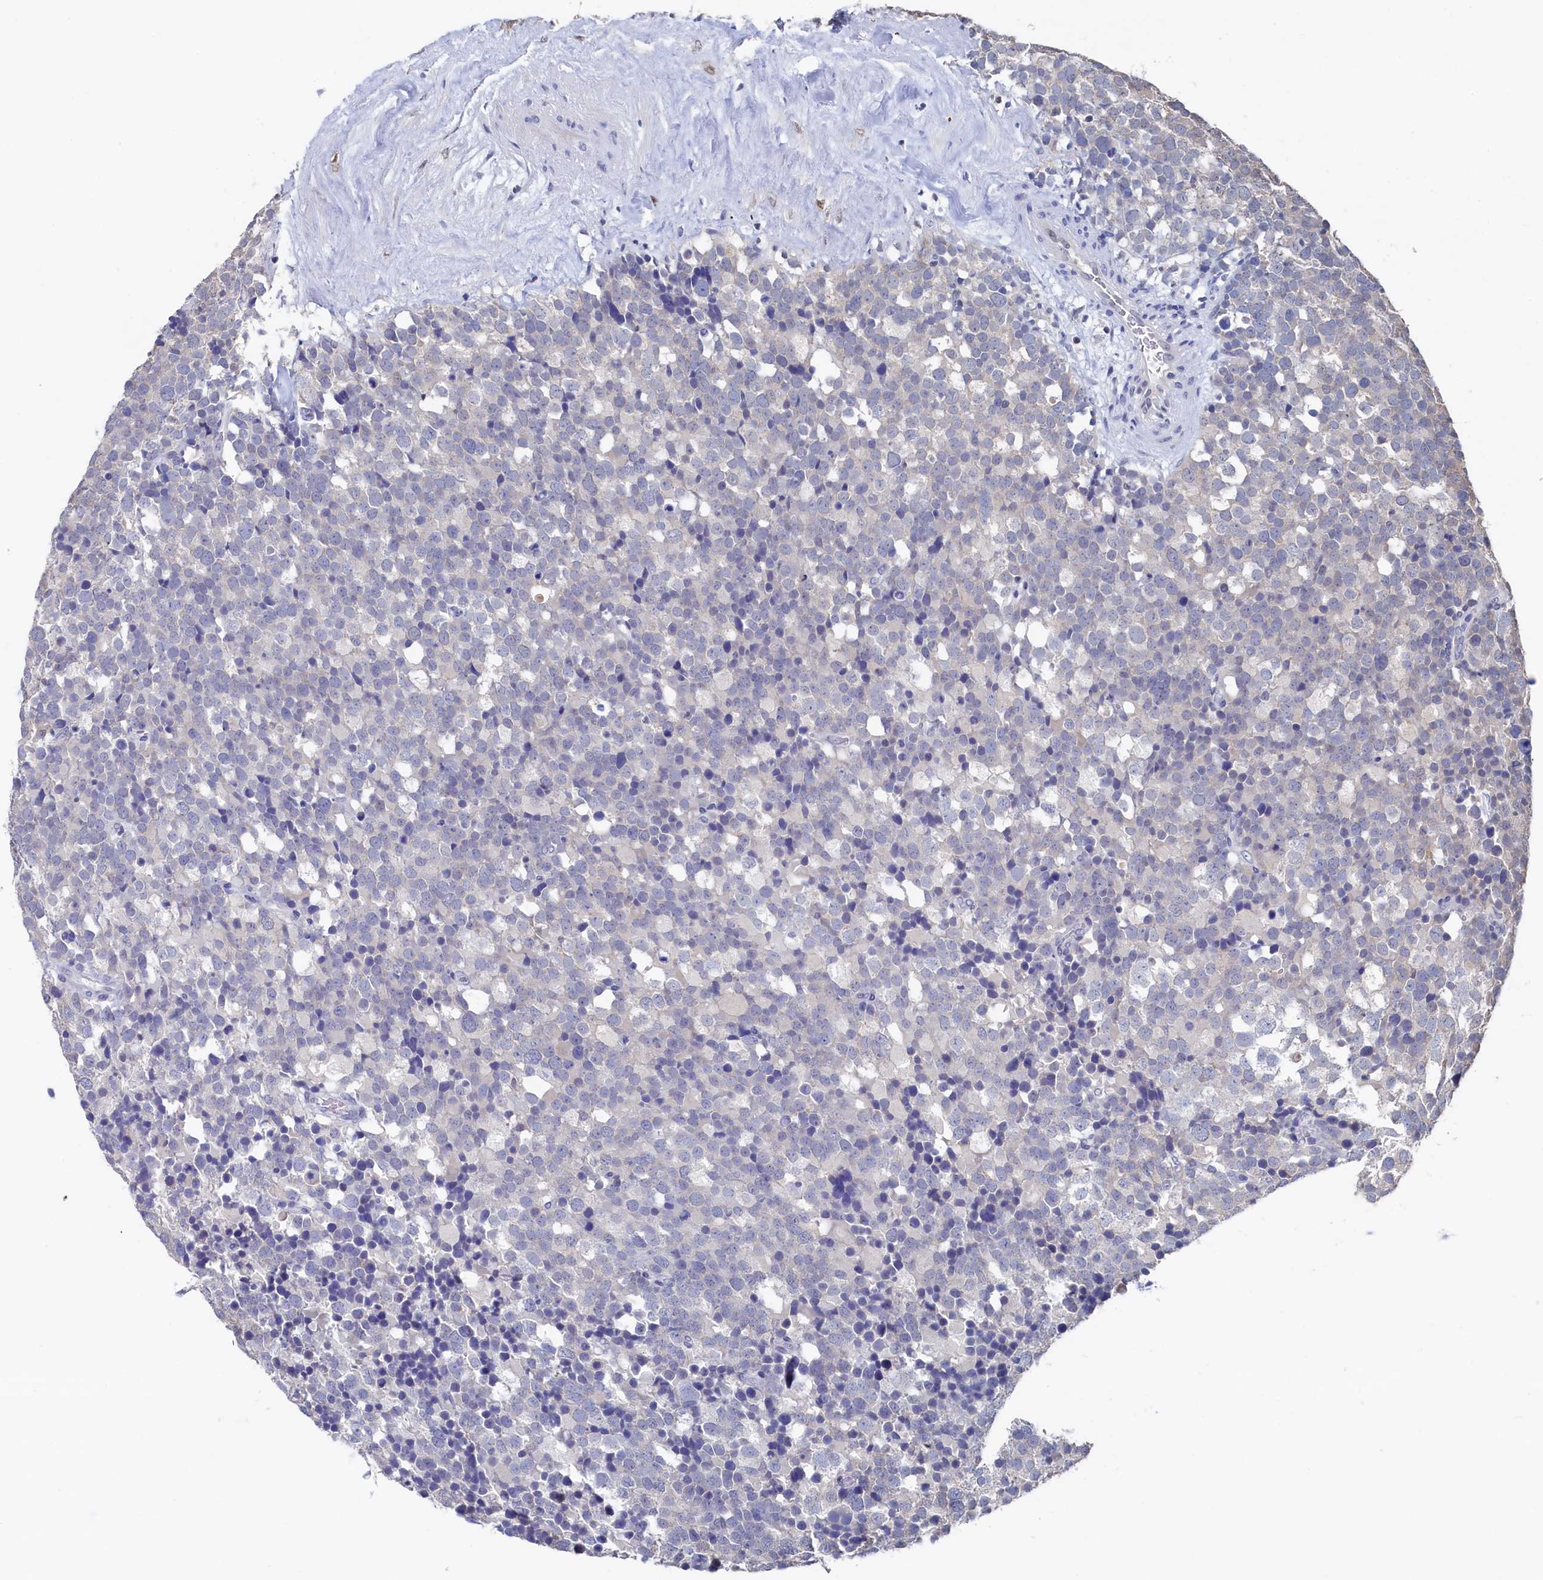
{"staining": {"intensity": "negative", "quantity": "none", "location": "none"}, "tissue": "testis cancer", "cell_type": "Tumor cells", "image_type": "cancer", "snomed": [{"axis": "morphology", "description": "Seminoma, NOS"}, {"axis": "topography", "description": "Testis"}], "caption": "The micrograph demonstrates no significant expression in tumor cells of testis seminoma. (Immunohistochemistry (ihc), brightfield microscopy, high magnification).", "gene": "C11orf54", "patient": {"sex": "male", "age": 71}}